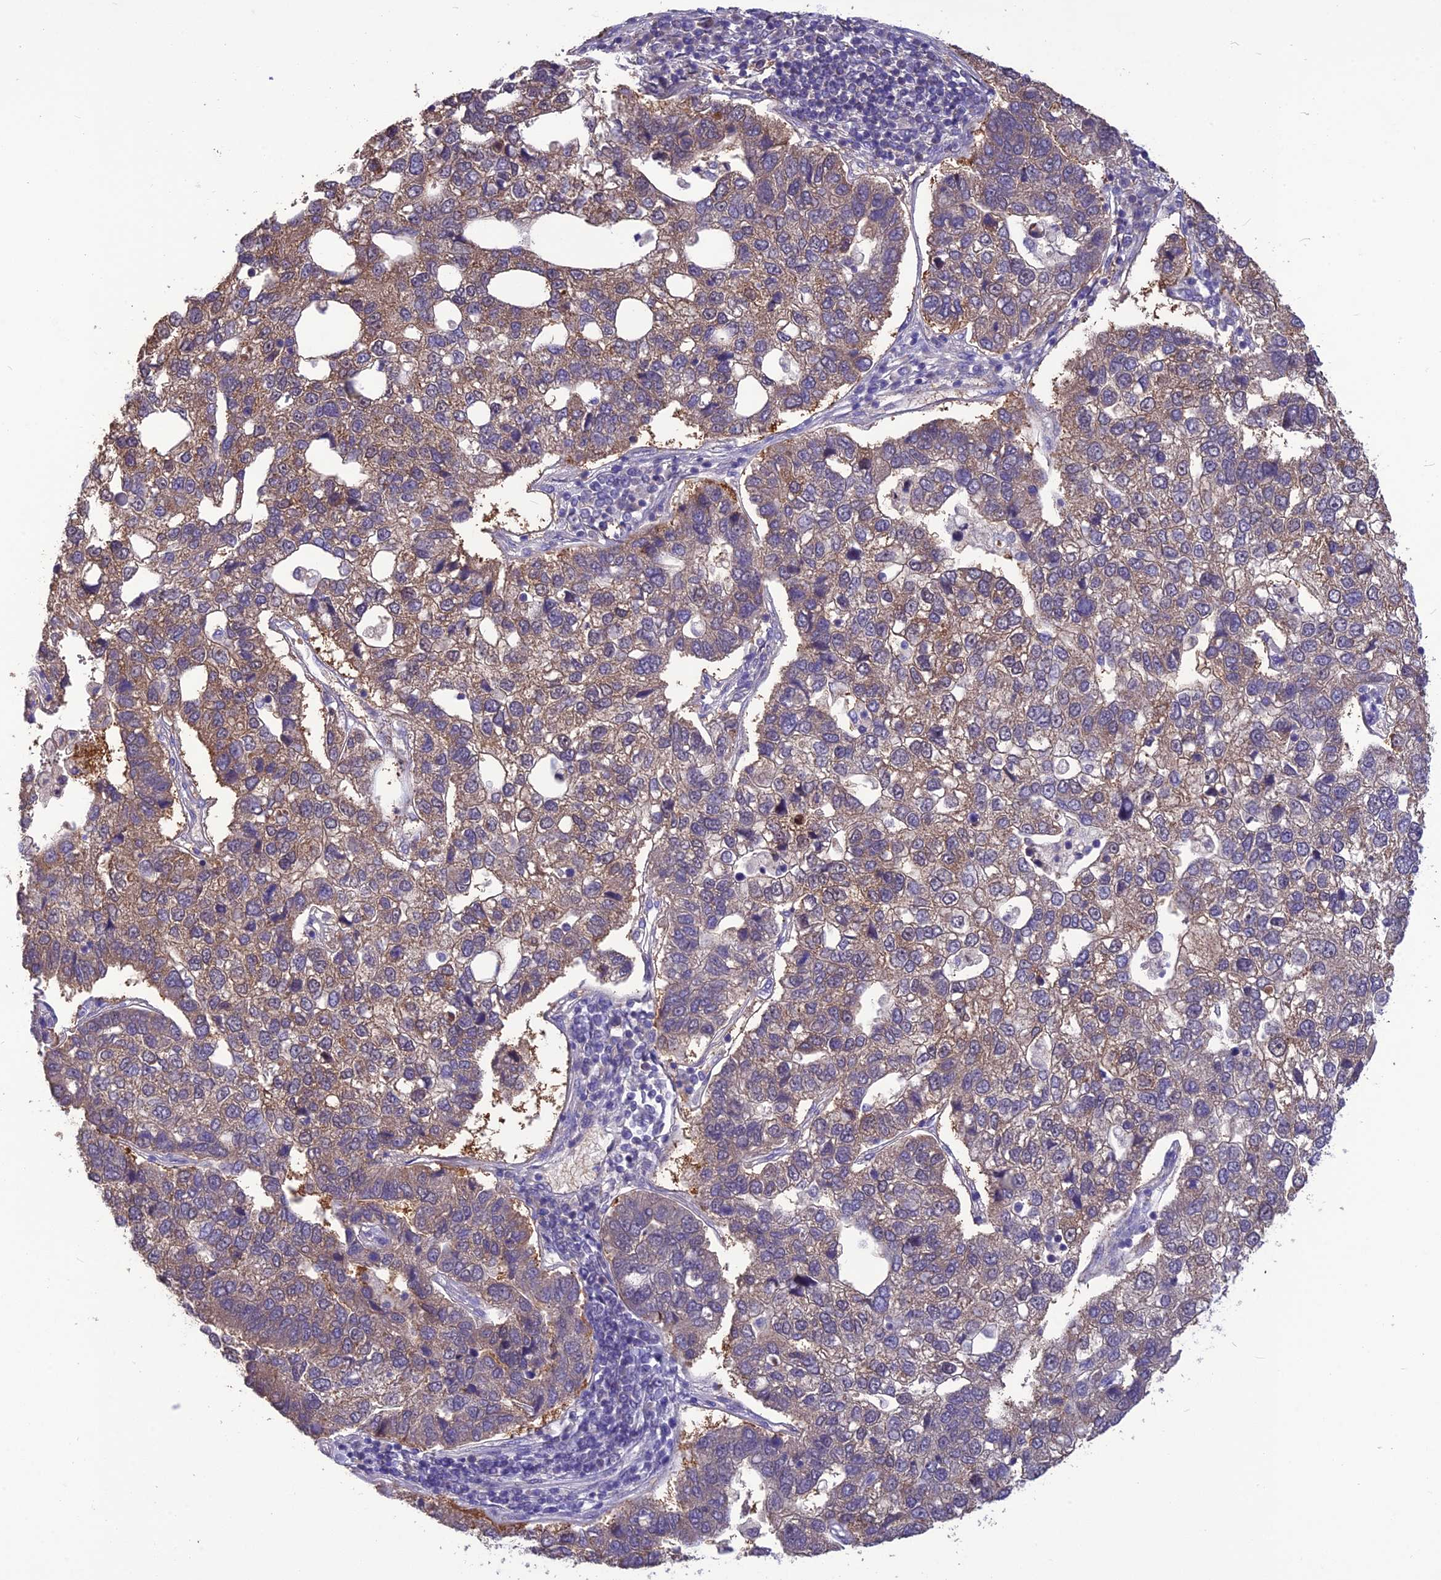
{"staining": {"intensity": "weak", "quantity": "25%-75%", "location": "cytoplasmic/membranous"}, "tissue": "pancreatic cancer", "cell_type": "Tumor cells", "image_type": "cancer", "snomed": [{"axis": "morphology", "description": "Adenocarcinoma, NOS"}, {"axis": "topography", "description": "Pancreas"}], "caption": "High-magnification brightfield microscopy of adenocarcinoma (pancreatic) stained with DAB (3,3'-diaminobenzidine) (brown) and counterstained with hematoxylin (blue). tumor cells exhibit weak cytoplasmic/membranous staining is identified in about25%-75% of cells. The staining was performed using DAB (3,3'-diaminobenzidine) to visualize the protein expression in brown, while the nuclei were stained in blue with hematoxylin (Magnification: 20x).", "gene": "PSMF1", "patient": {"sex": "female", "age": 61}}